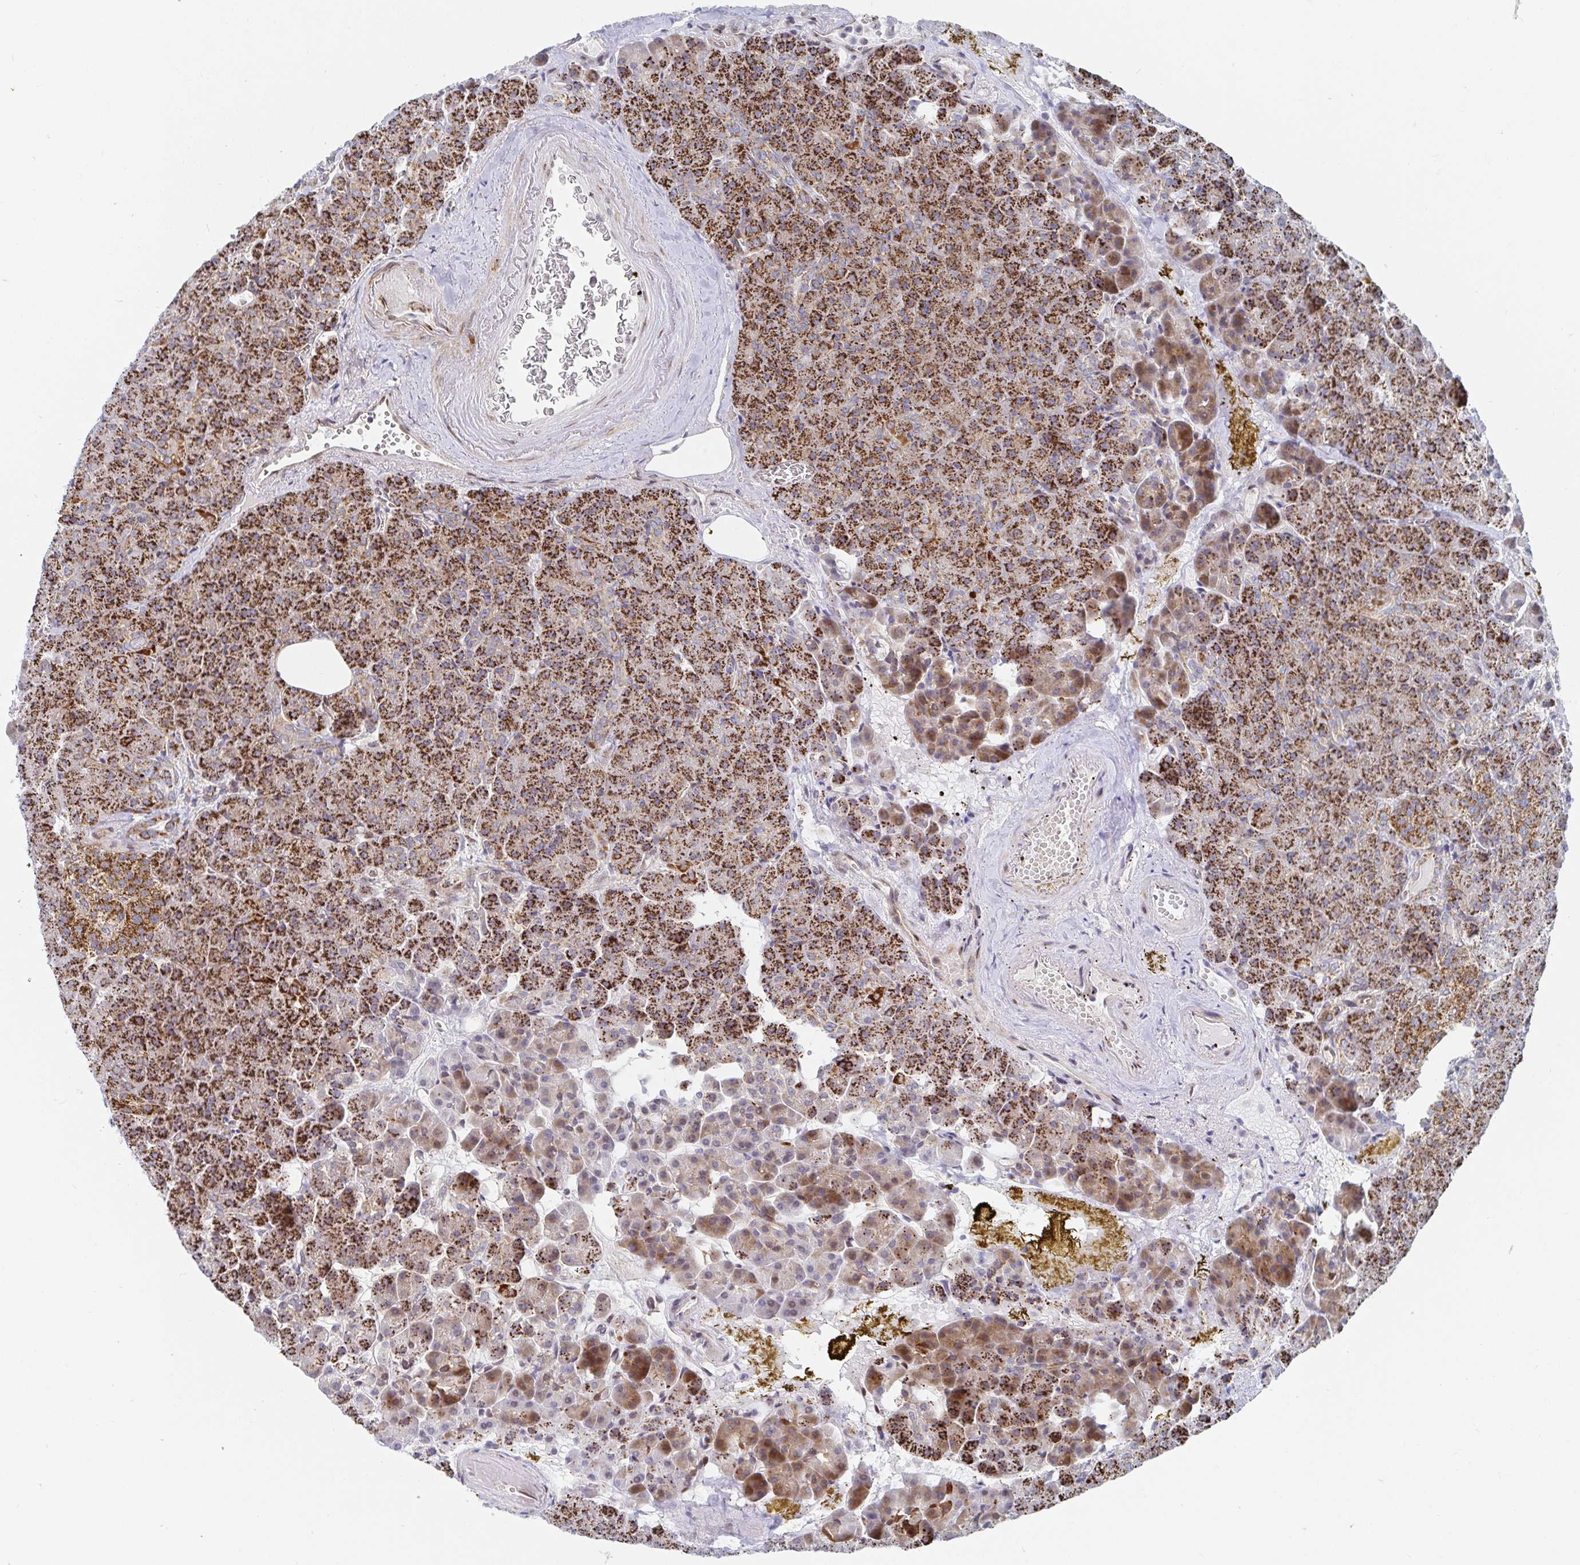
{"staining": {"intensity": "strong", "quantity": ">75%", "location": "cytoplasmic/membranous"}, "tissue": "pancreas", "cell_type": "Exocrine glandular cells", "image_type": "normal", "snomed": [{"axis": "morphology", "description": "Normal tissue, NOS"}, {"axis": "topography", "description": "Pancreas"}], "caption": "Exocrine glandular cells reveal strong cytoplasmic/membranous positivity in about >75% of cells in normal pancreas. (Brightfield microscopy of DAB IHC at high magnification).", "gene": "STARD8", "patient": {"sex": "female", "age": 74}}